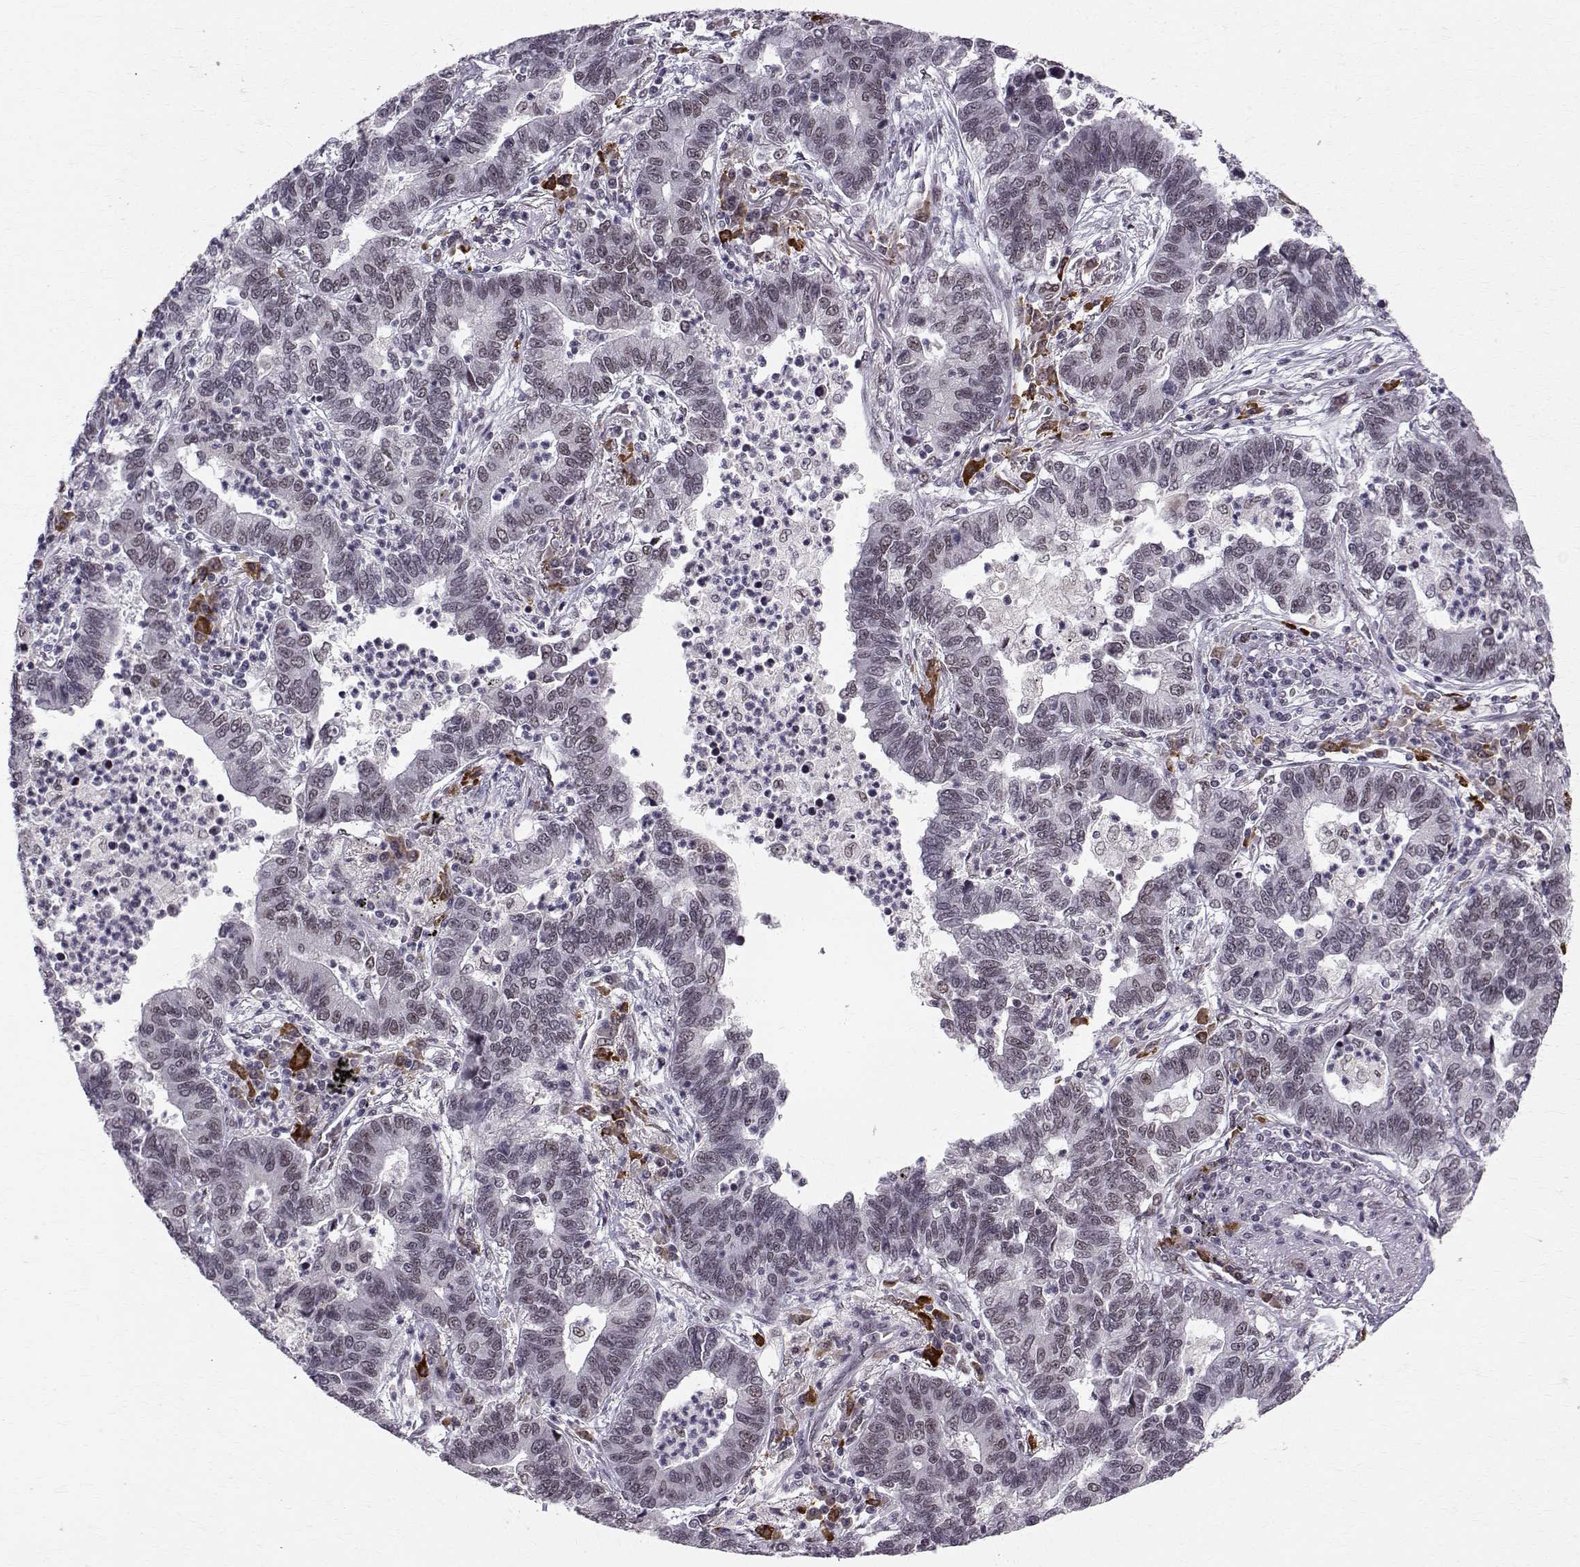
{"staining": {"intensity": "negative", "quantity": "none", "location": "none"}, "tissue": "lung cancer", "cell_type": "Tumor cells", "image_type": "cancer", "snomed": [{"axis": "morphology", "description": "Adenocarcinoma, NOS"}, {"axis": "topography", "description": "Lung"}], "caption": "Immunohistochemical staining of lung adenocarcinoma shows no significant positivity in tumor cells.", "gene": "RPP38", "patient": {"sex": "female", "age": 57}}